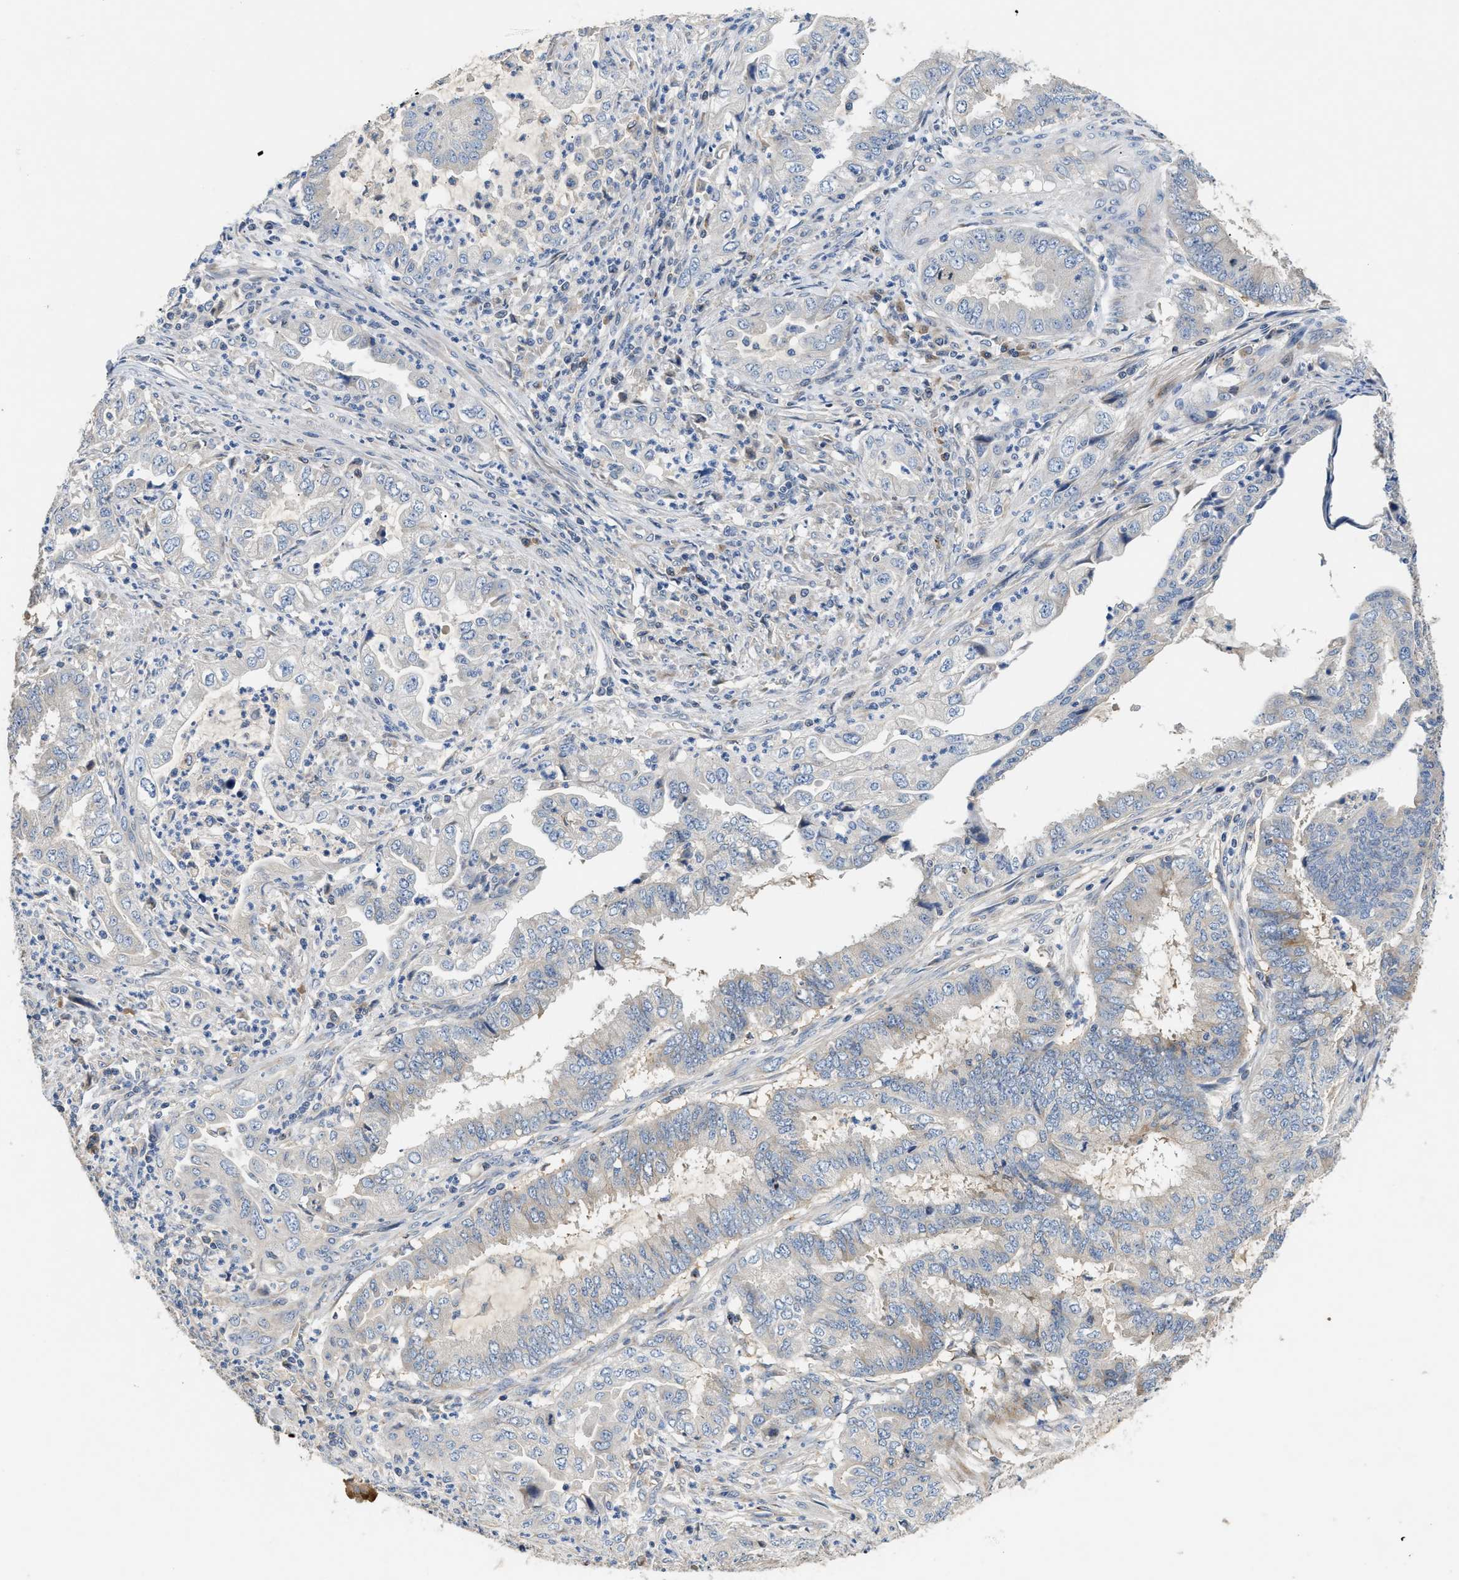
{"staining": {"intensity": "negative", "quantity": "none", "location": "none"}, "tissue": "endometrial cancer", "cell_type": "Tumor cells", "image_type": "cancer", "snomed": [{"axis": "morphology", "description": "Adenocarcinoma, NOS"}, {"axis": "topography", "description": "Endometrium"}], "caption": "There is no significant expression in tumor cells of endometrial adenocarcinoma.", "gene": "IL17RC", "patient": {"sex": "female", "age": 51}}